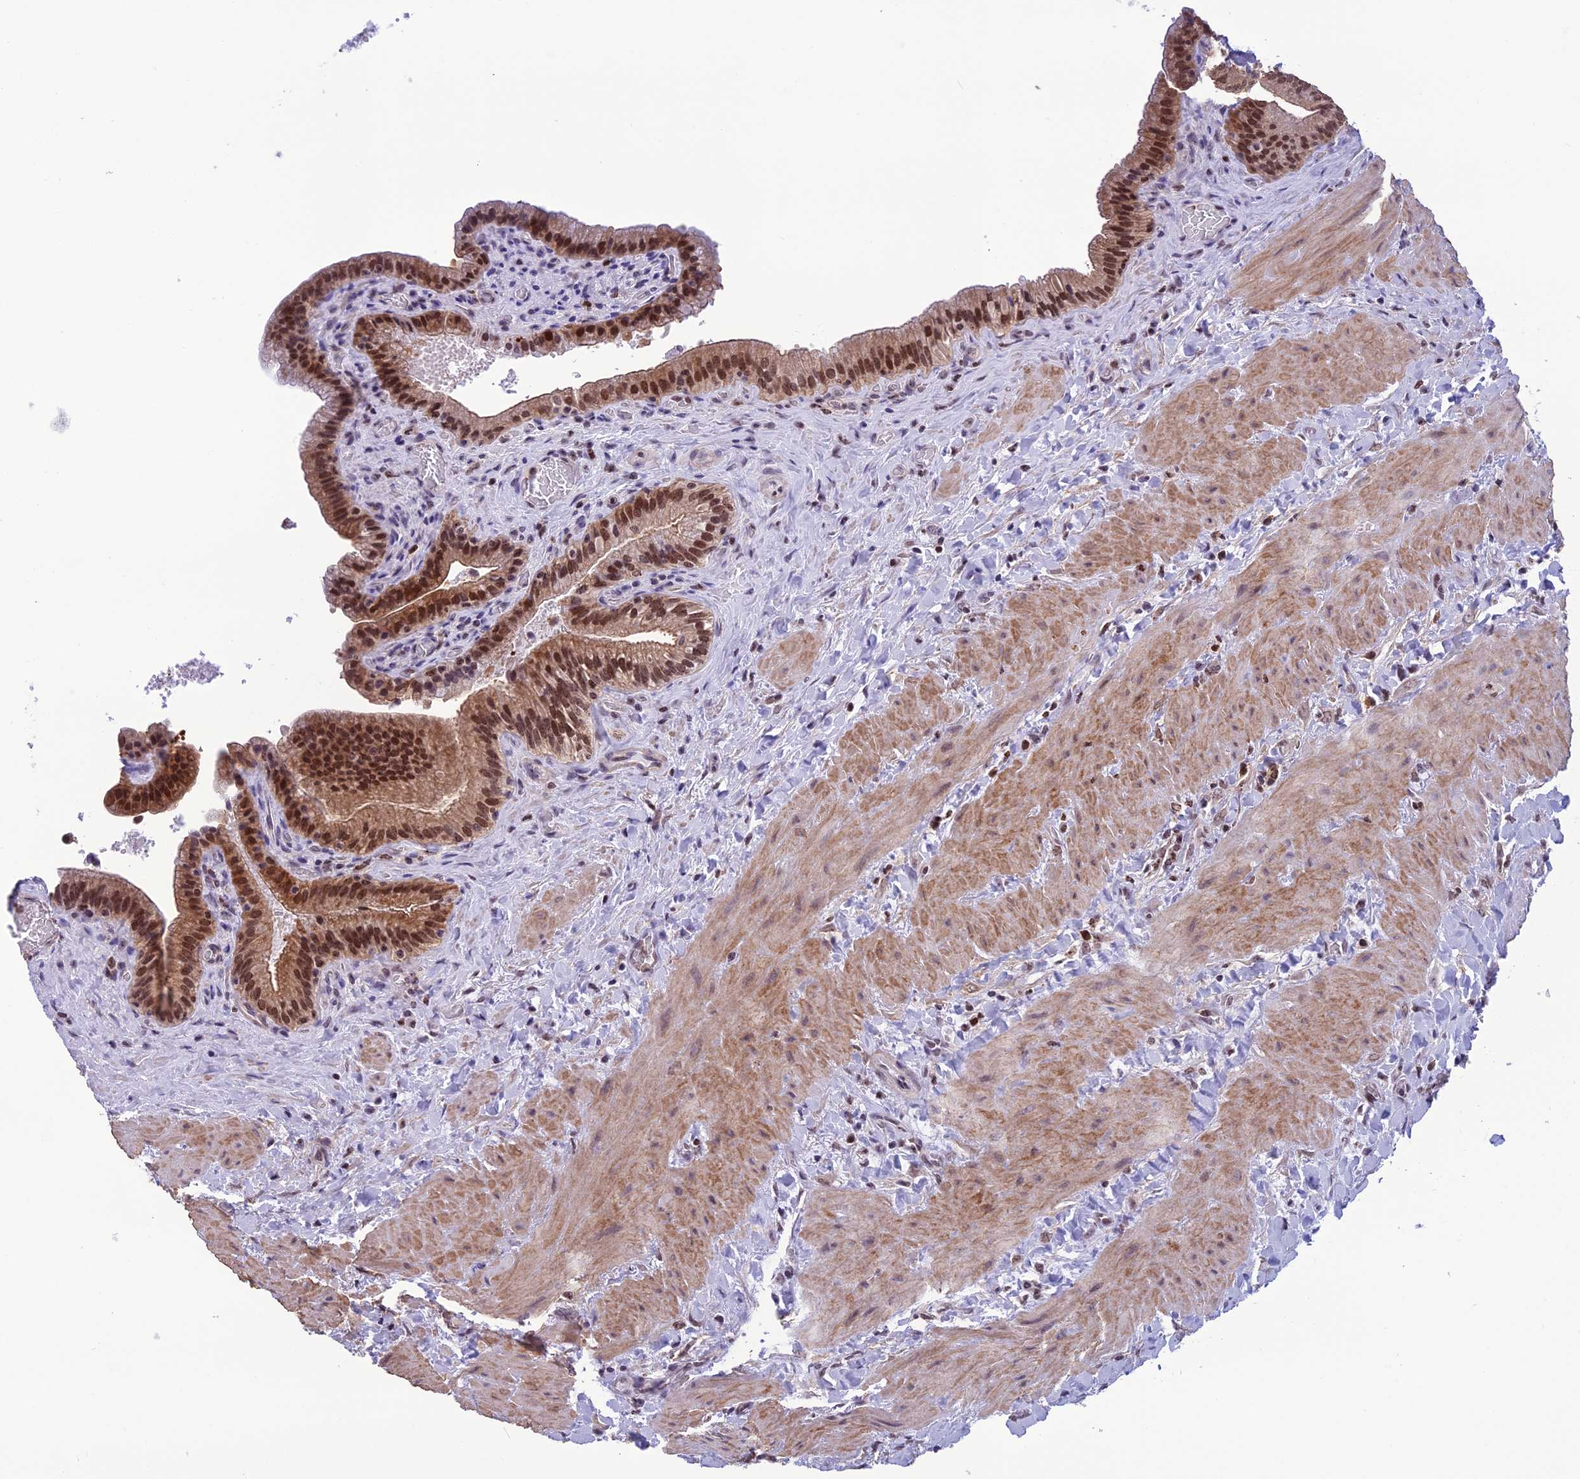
{"staining": {"intensity": "moderate", "quantity": ">75%", "location": "cytoplasmic/membranous,nuclear"}, "tissue": "gallbladder", "cell_type": "Glandular cells", "image_type": "normal", "snomed": [{"axis": "morphology", "description": "Normal tissue, NOS"}, {"axis": "topography", "description": "Gallbladder"}], "caption": "Approximately >75% of glandular cells in benign human gallbladder show moderate cytoplasmic/membranous,nuclear protein expression as visualized by brown immunohistochemical staining.", "gene": "MIS12", "patient": {"sex": "male", "age": 24}}